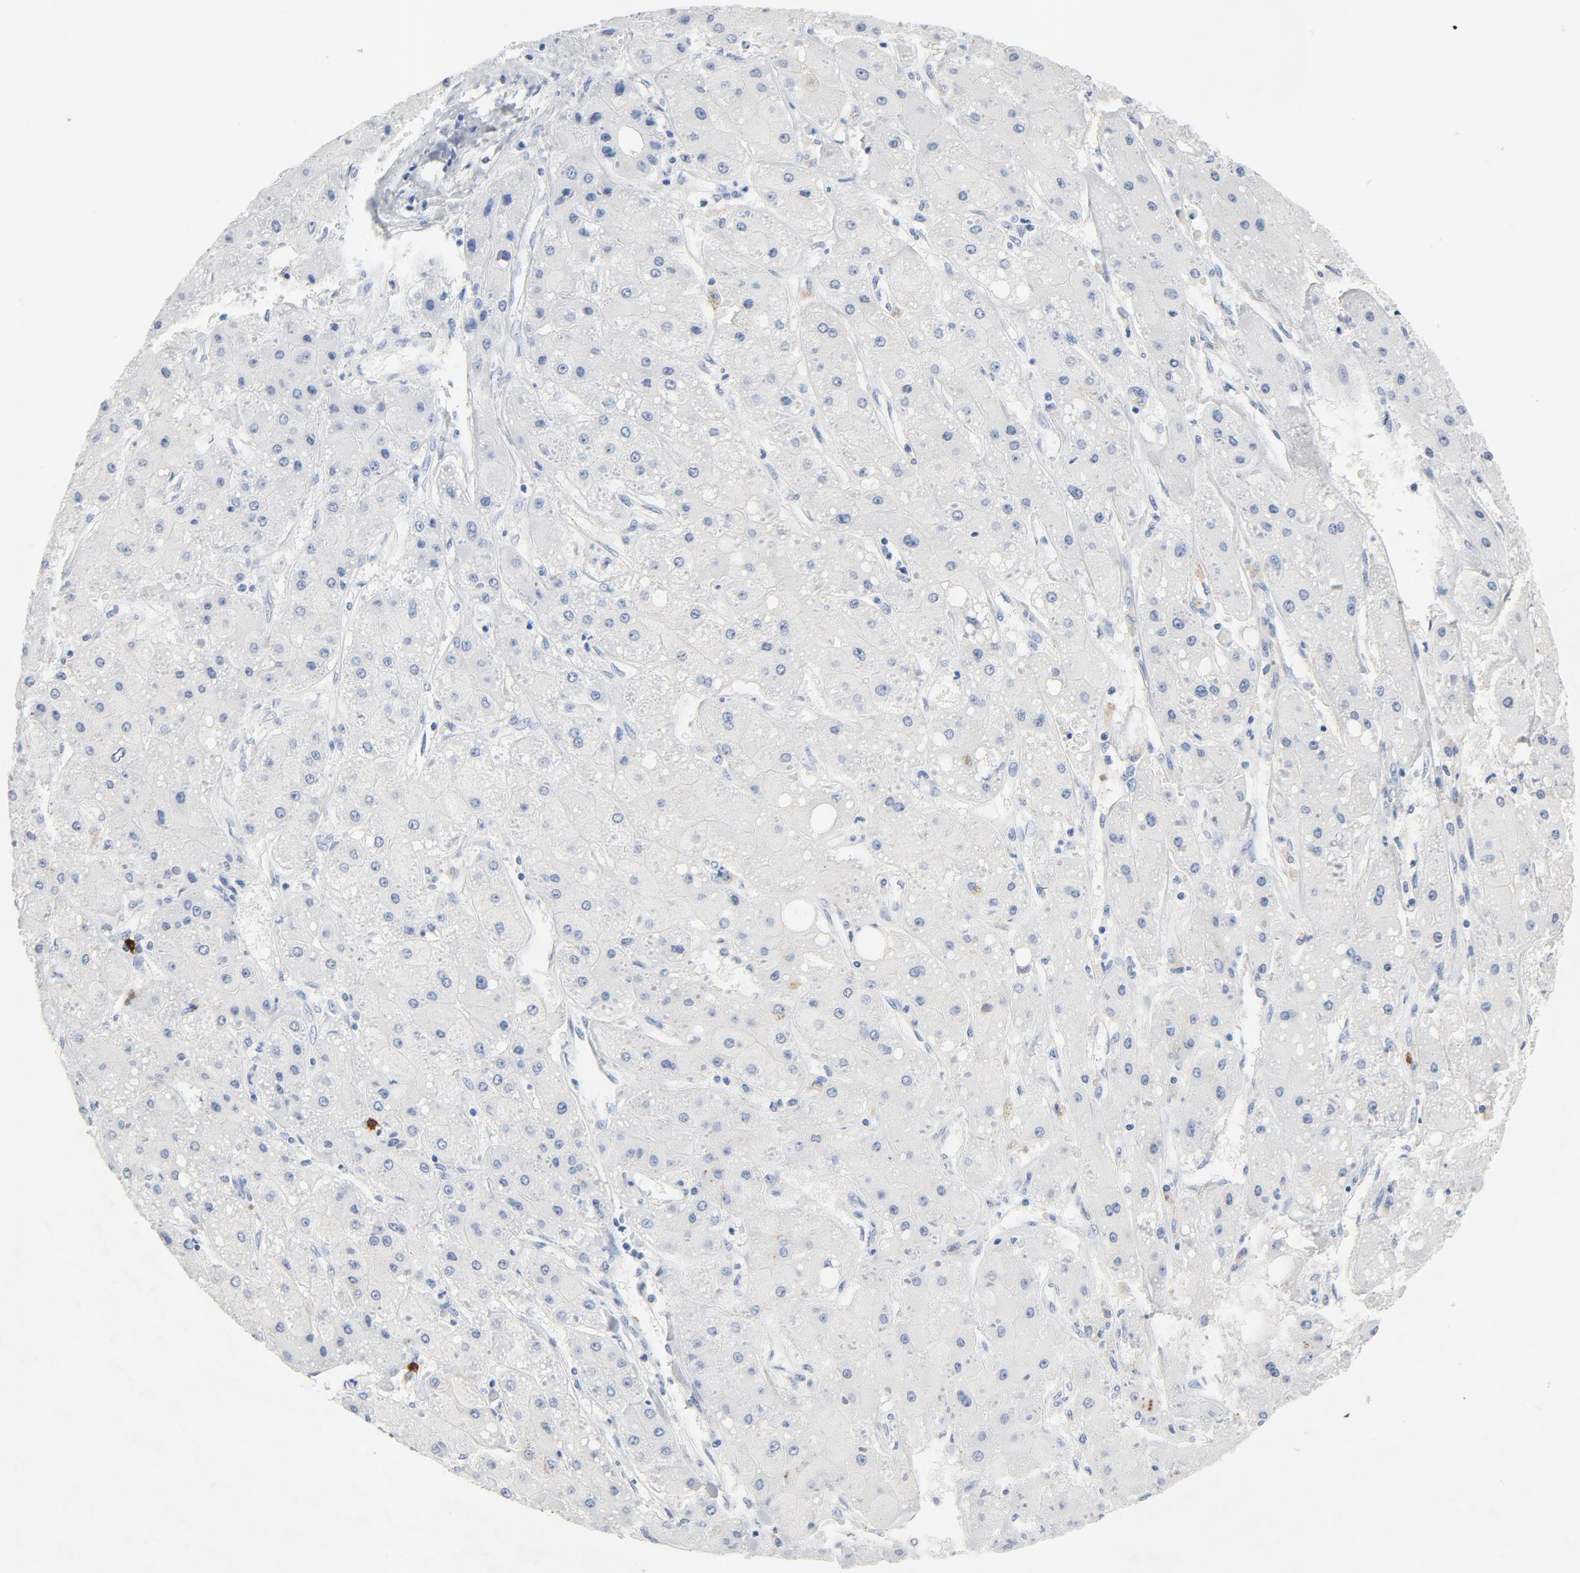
{"staining": {"intensity": "negative", "quantity": "none", "location": "none"}, "tissue": "liver cancer", "cell_type": "Tumor cells", "image_type": "cancer", "snomed": [{"axis": "morphology", "description": "Carcinoma, Hepatocellular, NOS"}, {"axis": "topography", "description": "Liver"}], "caption": "Immunohistochemical staining of human liver cancer (hepatocellular carcinoma) demonstrates no significant staining in tumor cells.", "gene": "PTPRB", "patient": {"sex": "female", "age": 52}}